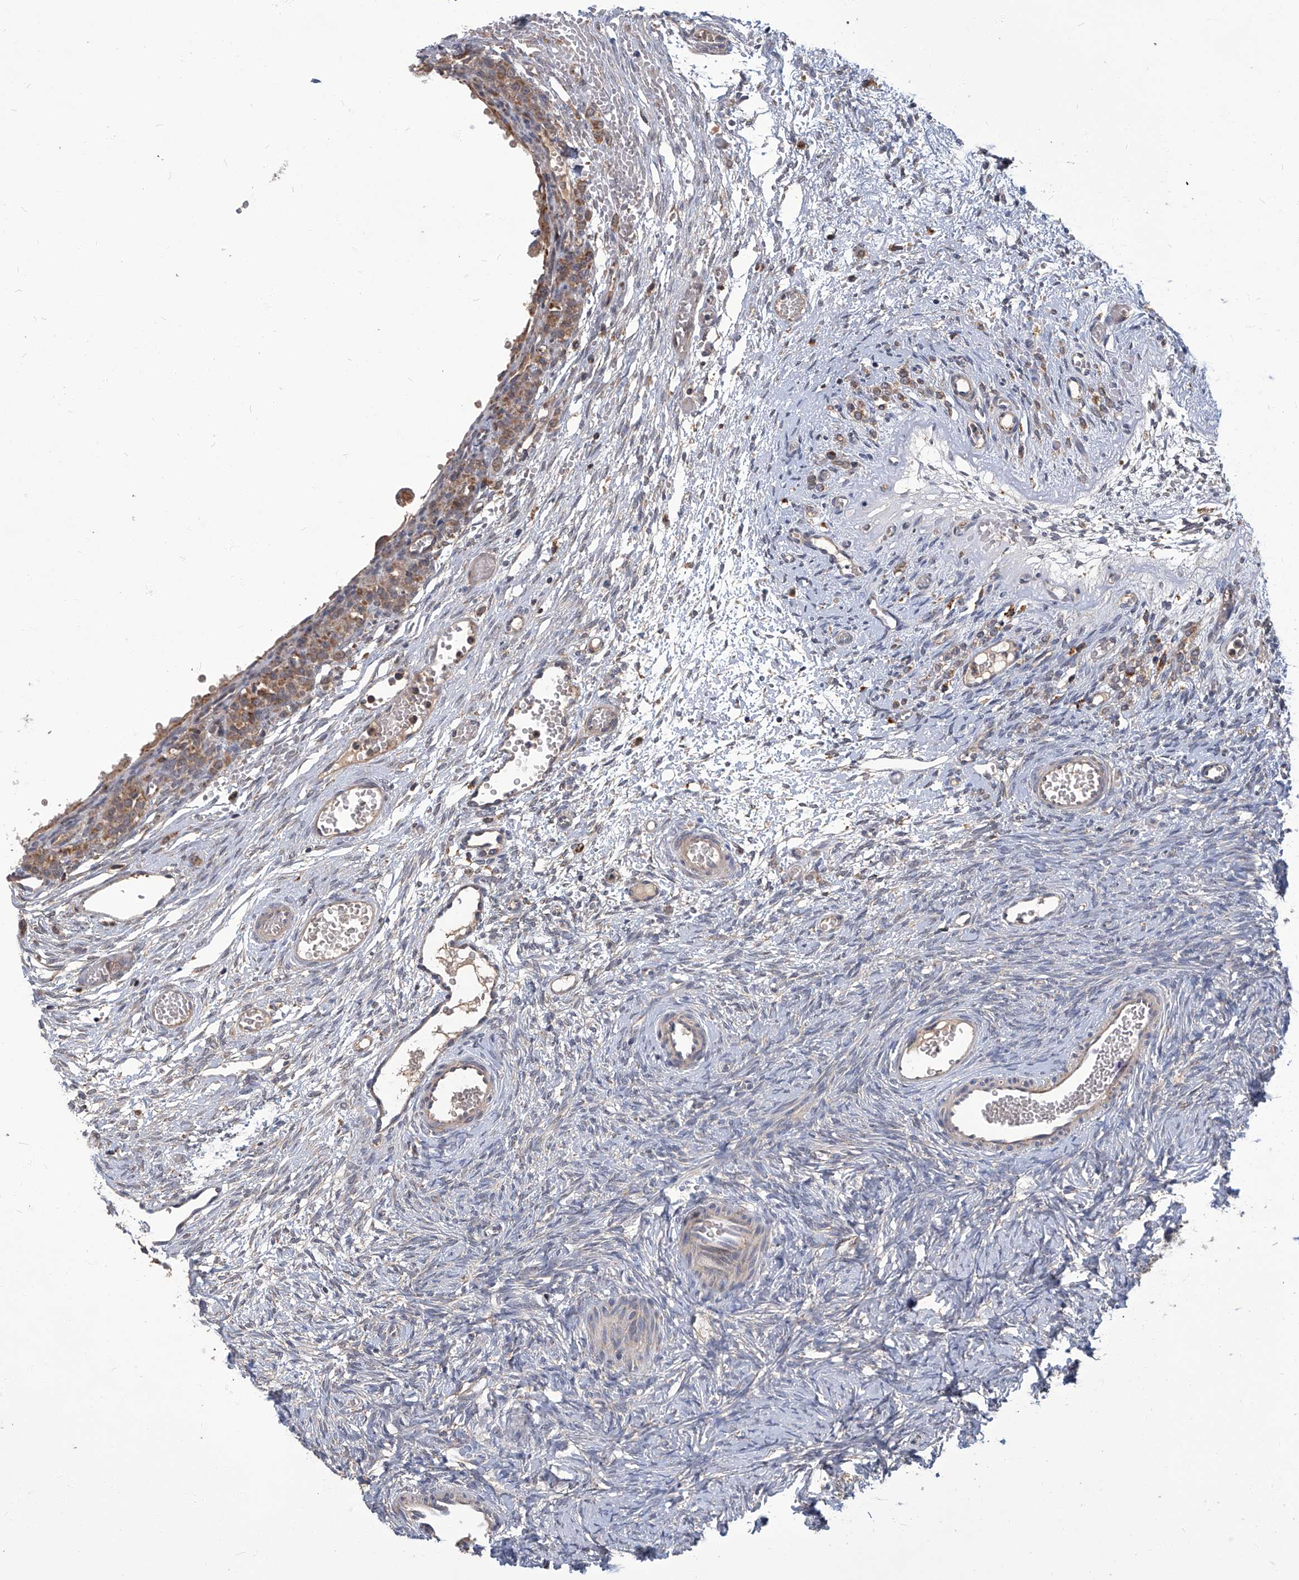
{"staining": {"intensity": "moderate", "quantity": "<25%", "location": "cytoplasmic/membranous"}, "tissue": "ovary", "cell_type": "Ovarian stroma cells", "image_type": "normal", "snomed": [{"axis": "morphology", "description": "Adenocarcinoma, NOS"}, {"axis": "topography", "description": "Endometrium"}], "caption": "DAB immunohistochemical staining of normal ovary exhibits moderate cytoplasmic/membranous protein expression in approximately <25% of ovarian stroma cells. Ihc stains the protein in brown and the nuclei are stained blue.", "gene": "TNFRSF13B", "patient": {"sex": "female", "age": 32}}